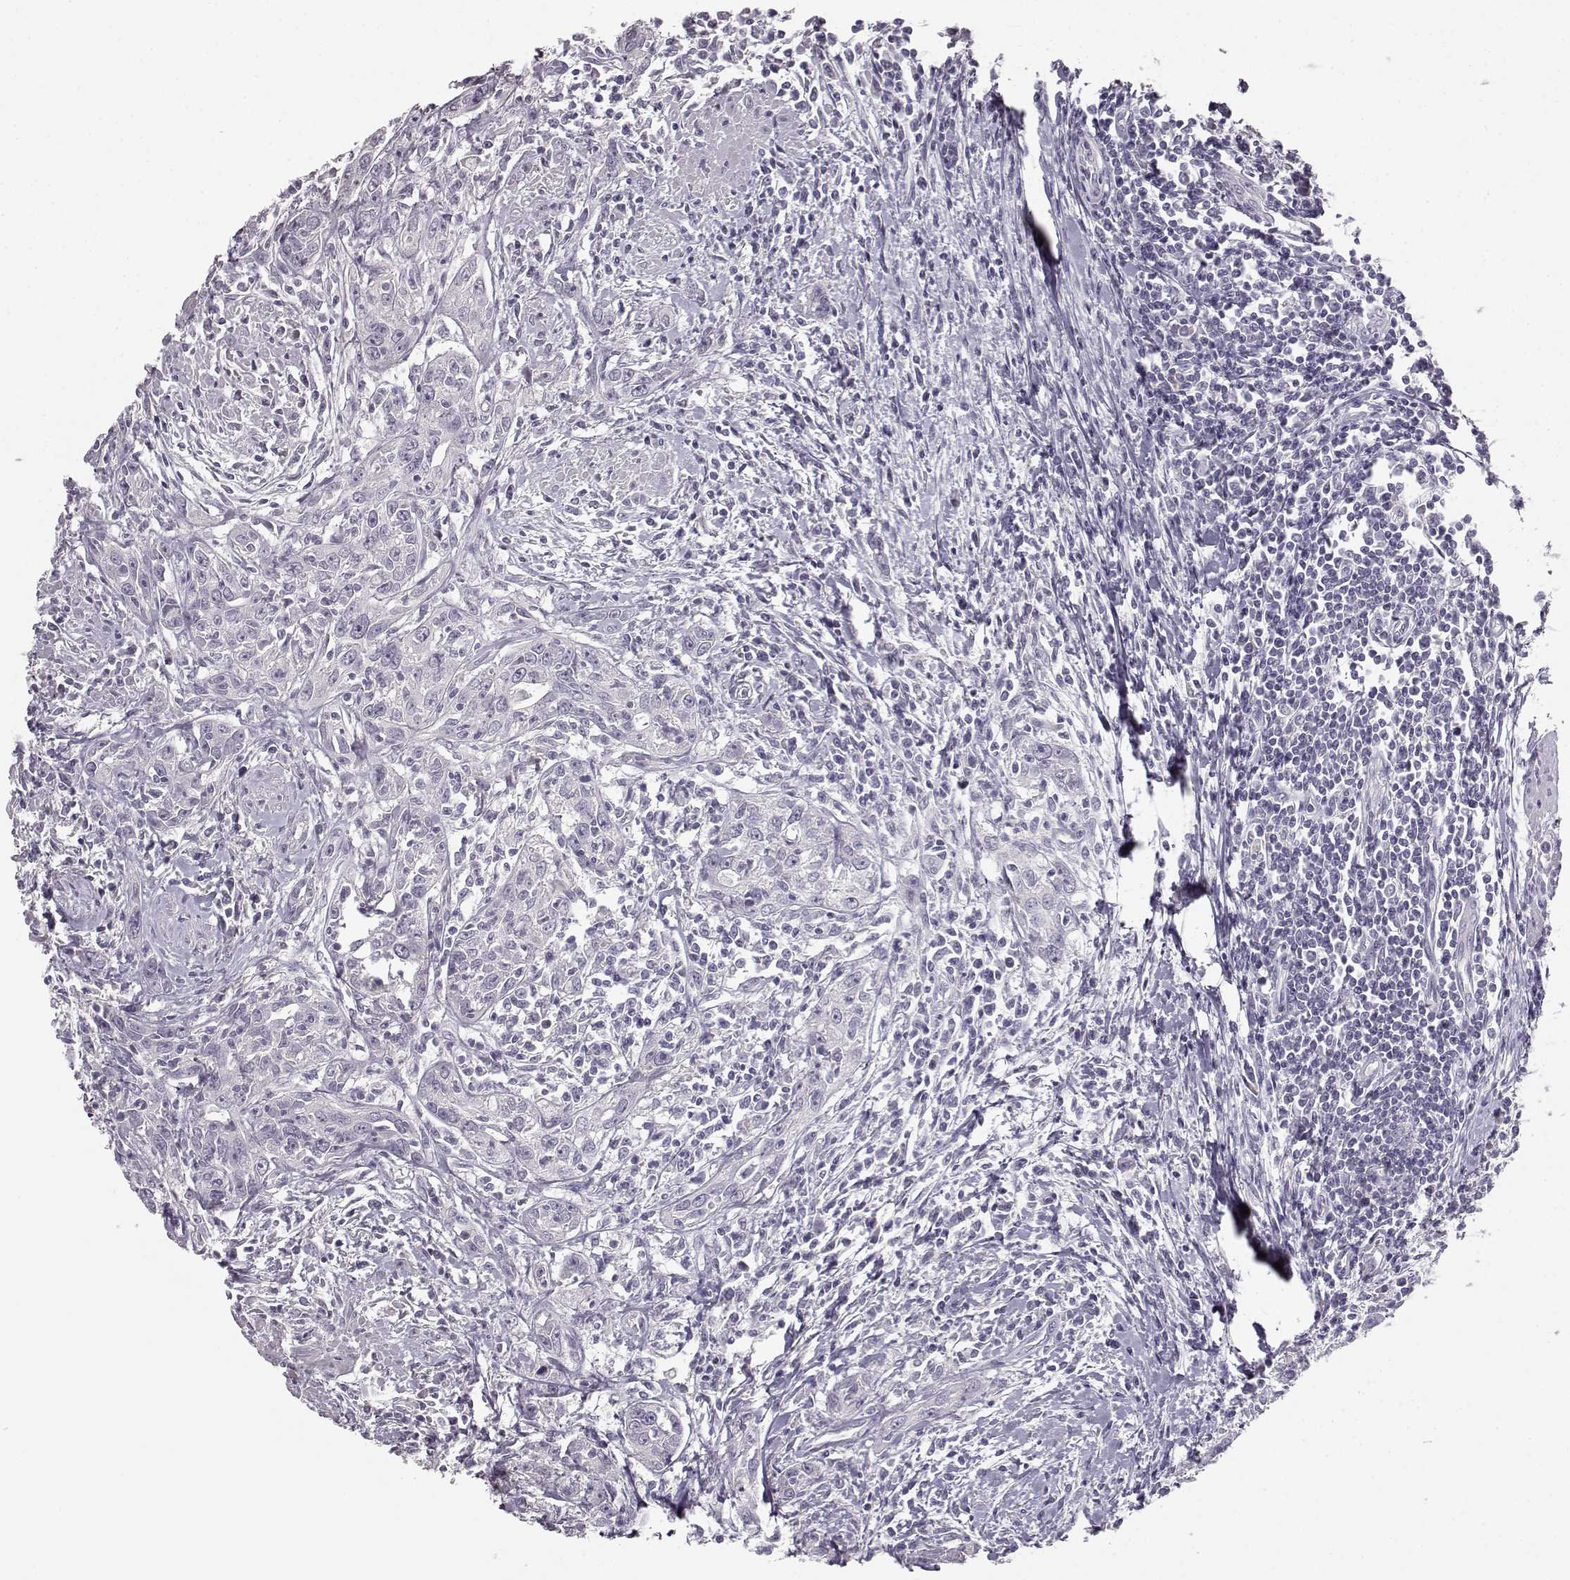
{"staining": {"intensity": "negative", "quantity": "none", "location": "none"}, "tissue": "urothelial cancer", "cell_type": "Tumor cells", "image_type": "cancer", "snomed": [{"axis": "morphology", "description": "Urothelial carcinoma, High grade"}, {"axis": "topography", "description": "Urinary bladder"}], "caption": "This is an immunohistochemistry (IHC) image of human high-grade urothelial carcinoma. There is no positivity in tumor cells.", "gene": "BFSP2", "patient": {"sex": "male", "age": 83}}